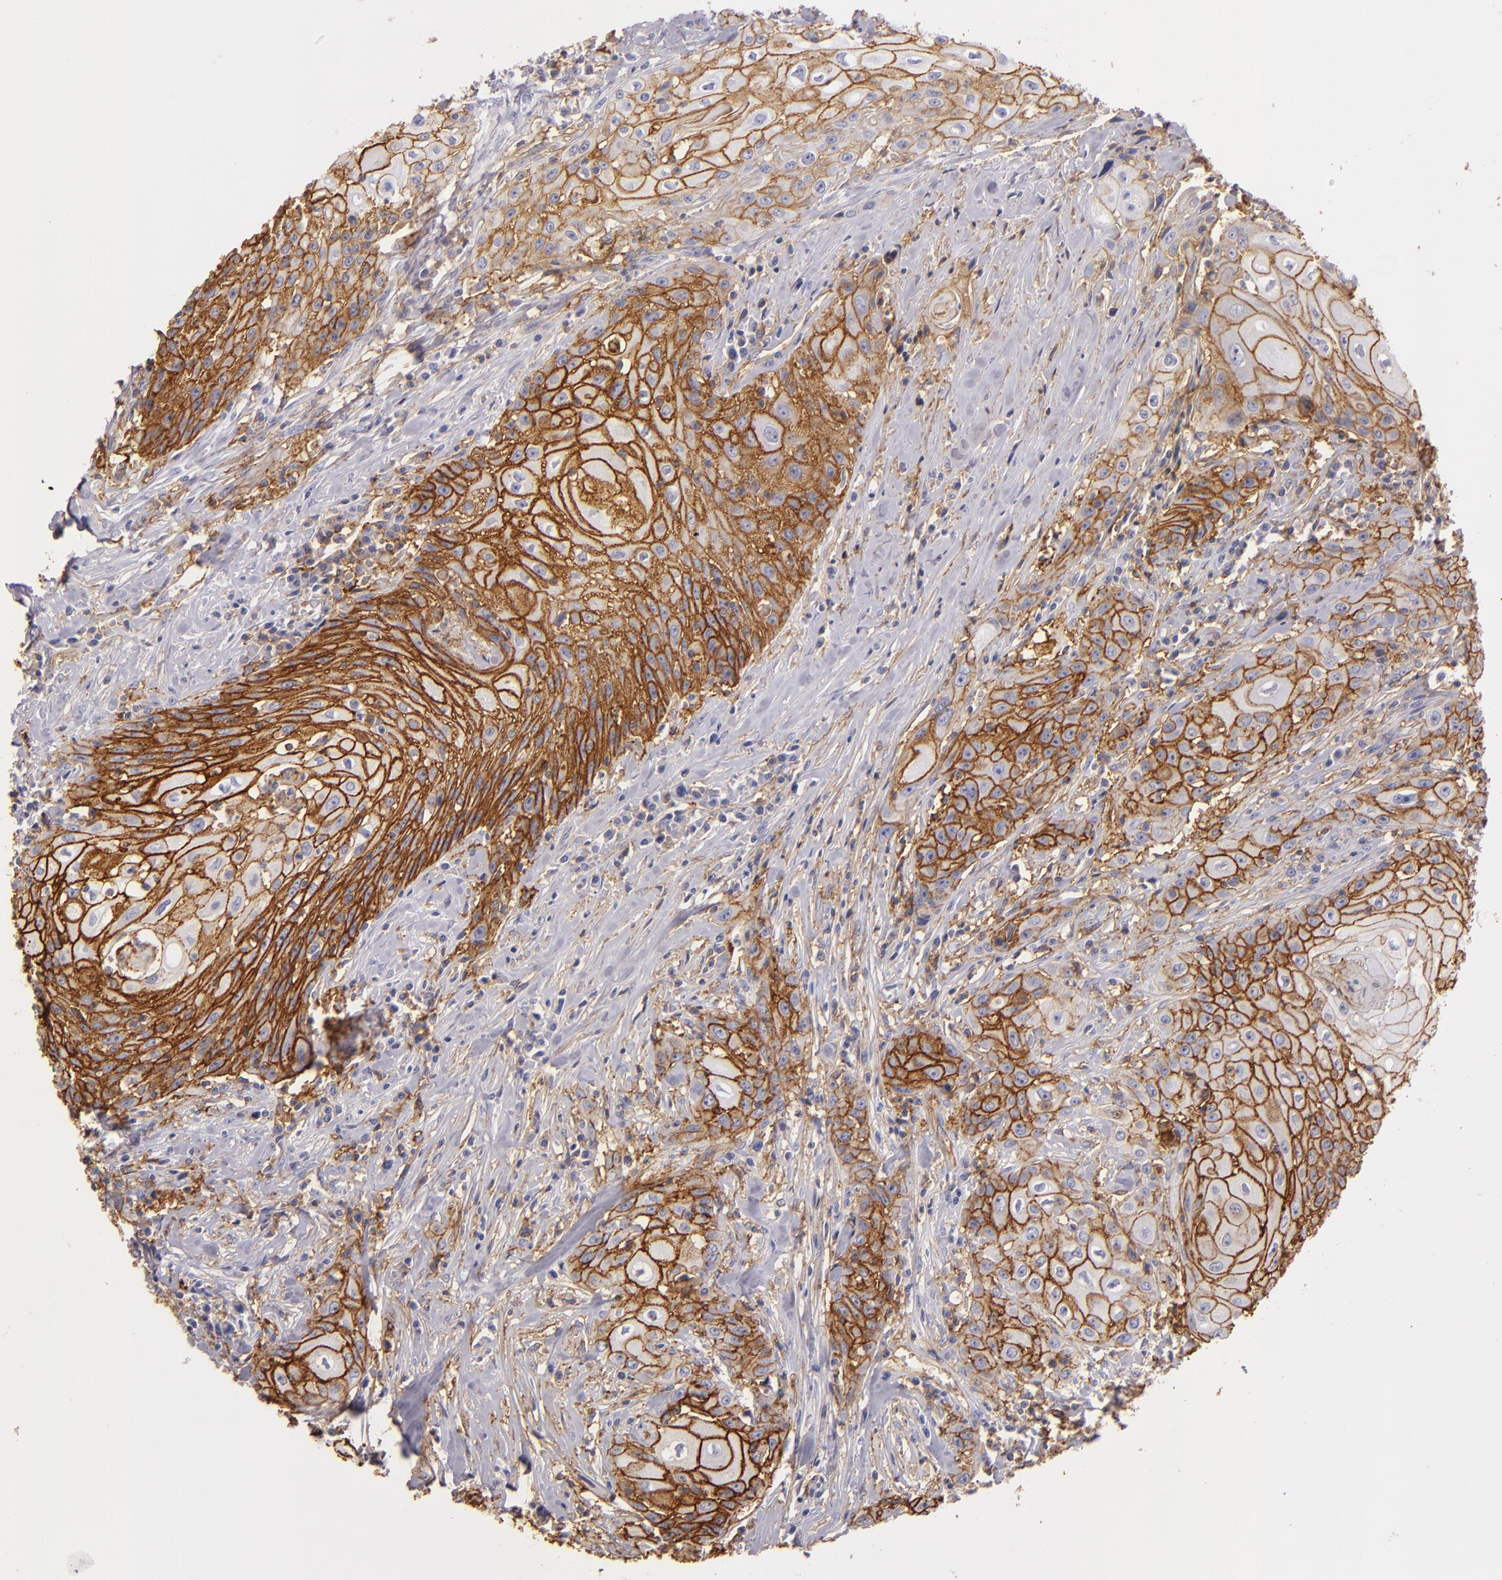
{"staining": {"intensity": "strong", "quantity": ">75%", "location": "cytoplasmic/membranous"}, "tissue": "head and neck cancer", "cell_type": "Tumor cells", "image_type": "cancer", "snomed": [{"axis": "morphology", "description": "Squamous cell carcinoma, NOS"}, {"axis": "topography", "description": "Oral tissue"}, {"axis": "topography", "description": "Head-Neck"}], "caption": "An immunohistochemistry photomicrograph of tumor tissue is shown. Protein staining in brown shows strong cytoplasmic/membranous positivity in head and neck cancer (squamous cell carcinoma) within tumor cells.", "gene": "CD9", "patient": {"sex": "female", "age": 82}}